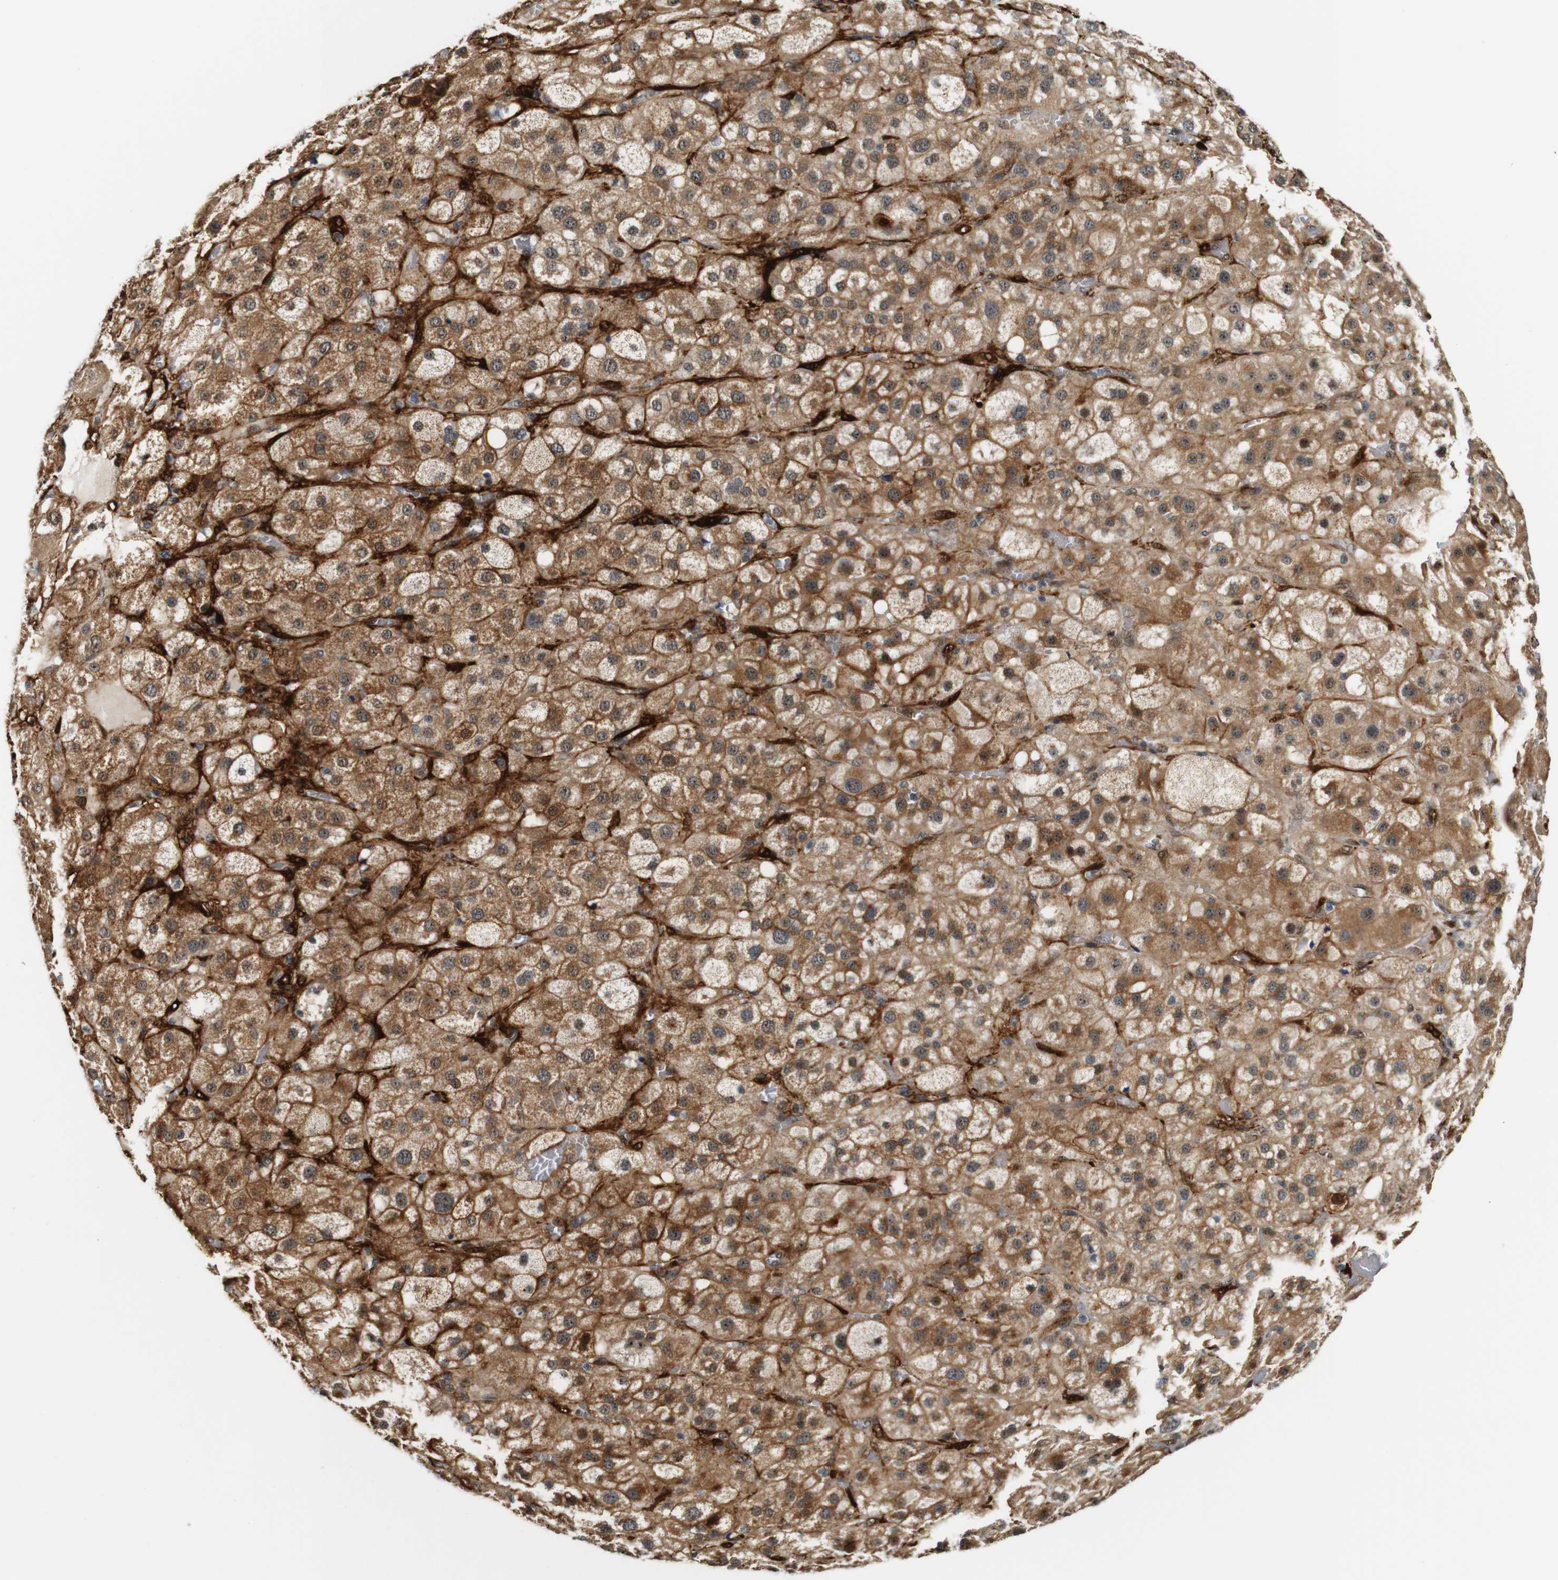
{"staining": {"intensity": "moderate", "quantity": ">75%", "location": "cytoplasmic/membranous,nuclear"}, "tissue": "adrenal gland", "cell_type": "Glandular cells", "image_type": "normal", "snomed": [{"axis": "morphology", "description": "Normal tissue, NOS"}, {"axis": "topography", "description": "Adrenal gland"}], "caption": "A high-resolution histopathology image shows IHC staining of unremarkable adrenal gland, which reveals moderate cytoplasmic/membranous,nuclear positivity in approximately >75% of glandular cells.", "gene": "LXN", "patient": {"sex": "female", "age": 47}}